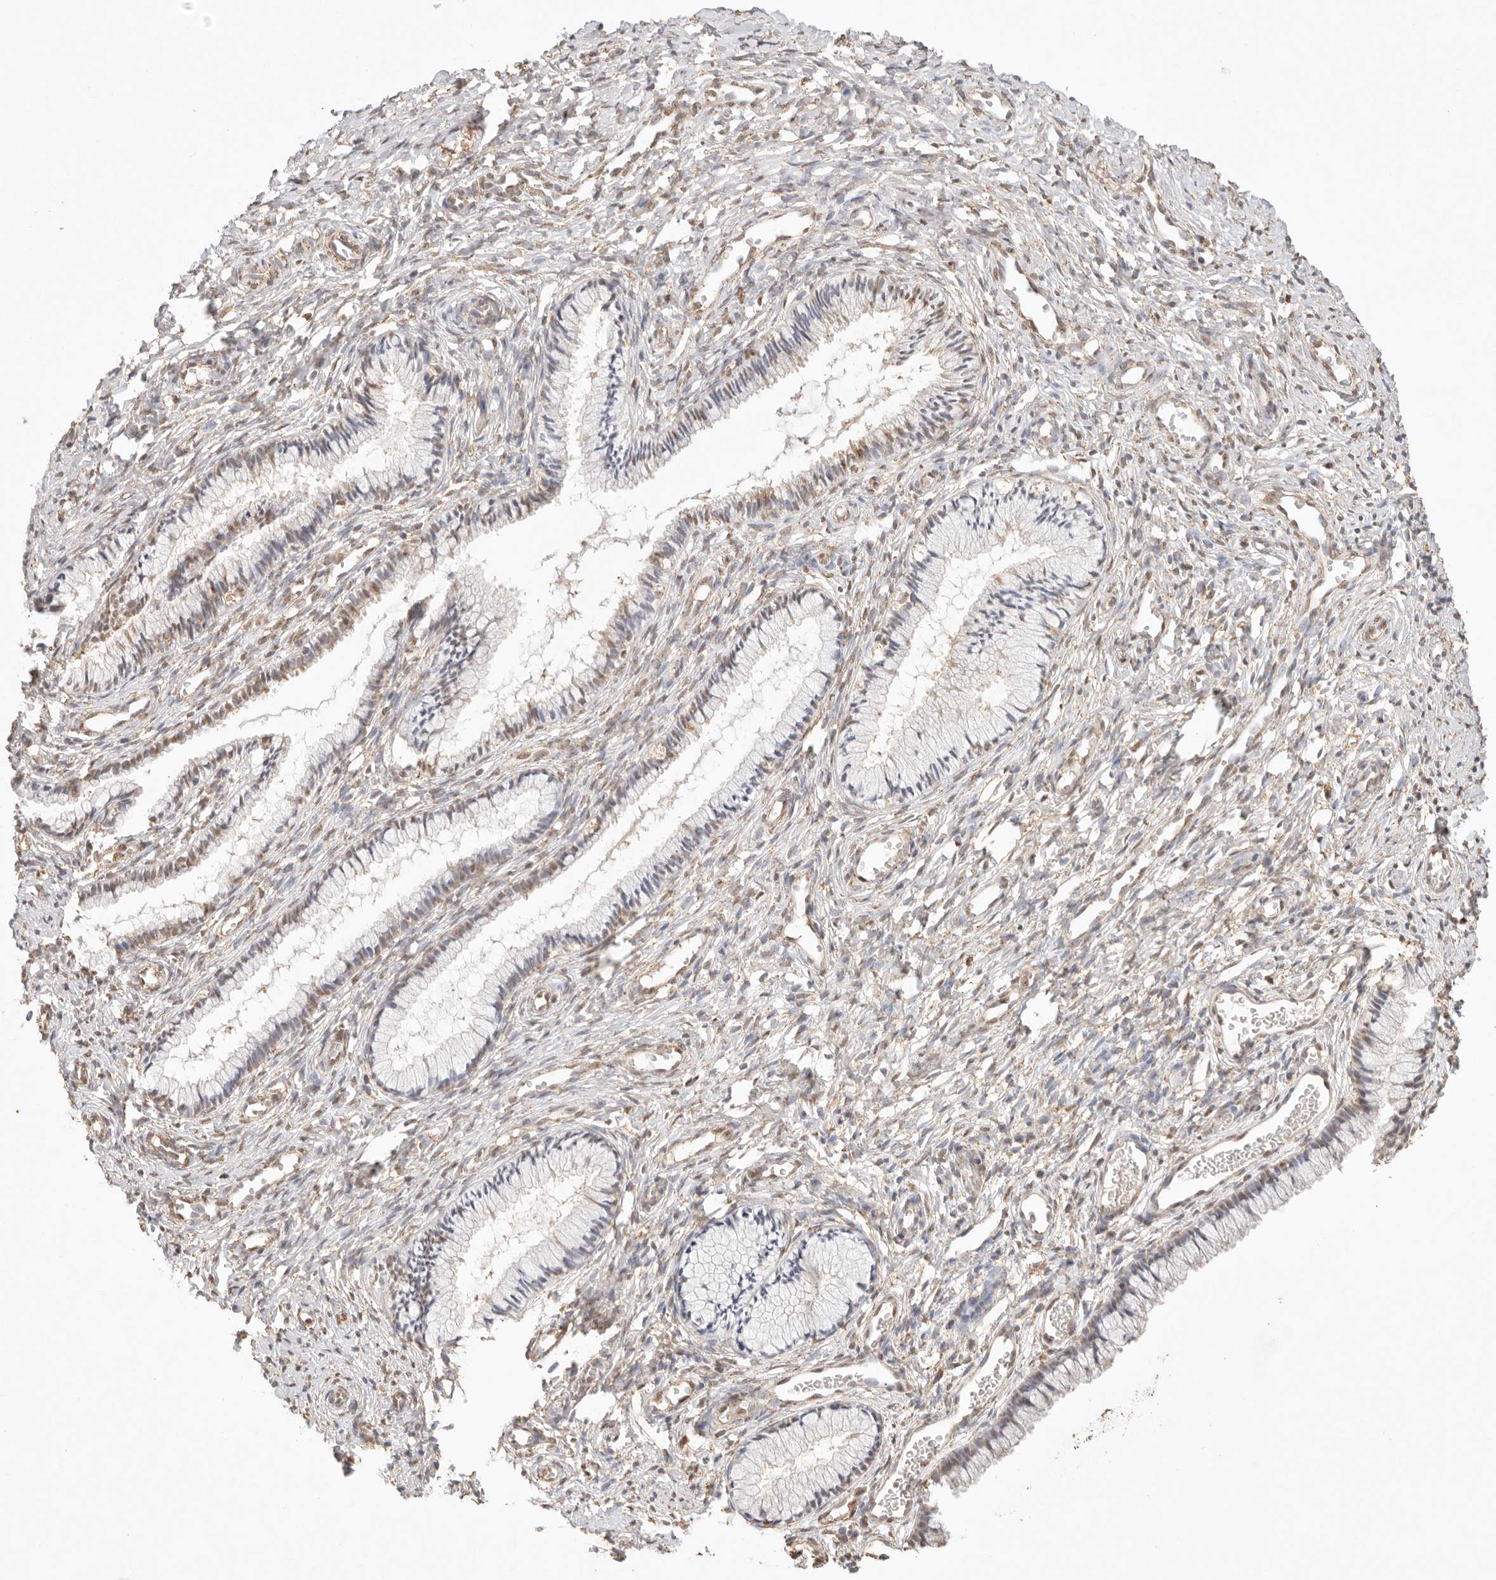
{"staining": {"intensity": "weak", "quantity": "<25%", "location": "cytoplasmic/membranous,nuclear"}, "tissue": "cervix", "cell_type": "Glandular cells", "image_type": "normal", "snomed": [{"axis": "morphology", "description": "Normal tissue, NOS"}, {"axis": "topography", "description": "Cervix"}], "caption": "Immunohistochemistry image of normal cervix: cervix stained with DAB (3,3'-diaminobenzidine) demonstrates no significant protein positivity in glandular cells.", "gene": "IL1R2", "patient": {"sex": "female", "age": 27}}